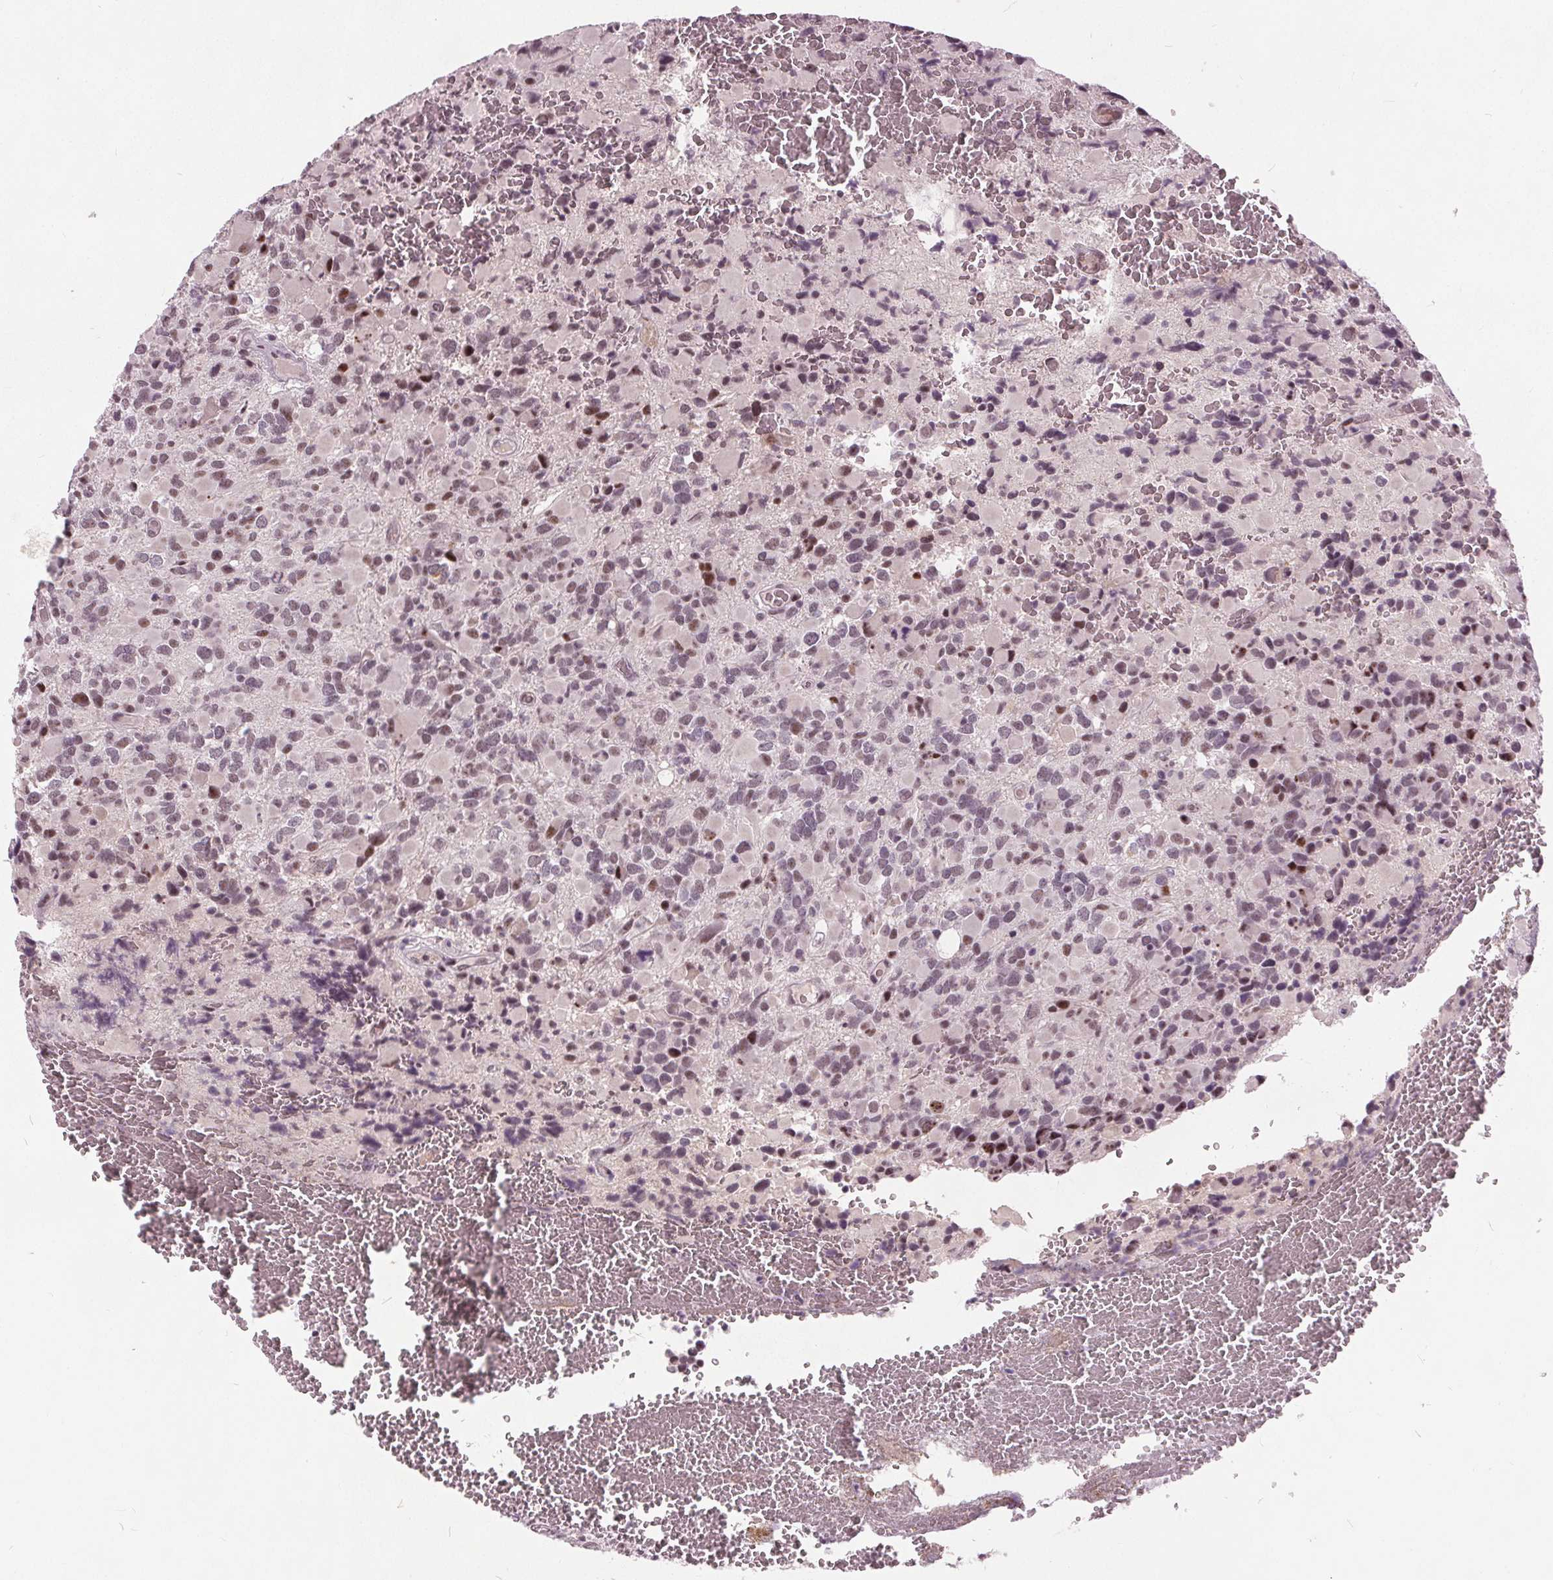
{"staining": {"intensity": "weak", "quantity": "25%-75%", "location": "nuclear"}, "tissue": "glioma", "cell_type": "Tumor cells", "image_type": "cancer", "snomed": [{"axis": "morphology", "description": "Glioma, malignant, High grade"}, {"axis": "topography", "description": "Brain"}], "caption": "Immunohistochemistry staining of malignant high-grade glioma, which exhibits low levels of weak nuclear positivity in about 25%-75% of tumor cells indicating weak nuclear protein expression. The staining was performed using DAB (3,3'-diaminobenzidine) (brown) for protein detection and nuclei were counterstained in hematoxylin (blue).", "gene": "TTC34", "patient": {"sex": "female", "age": 40}}